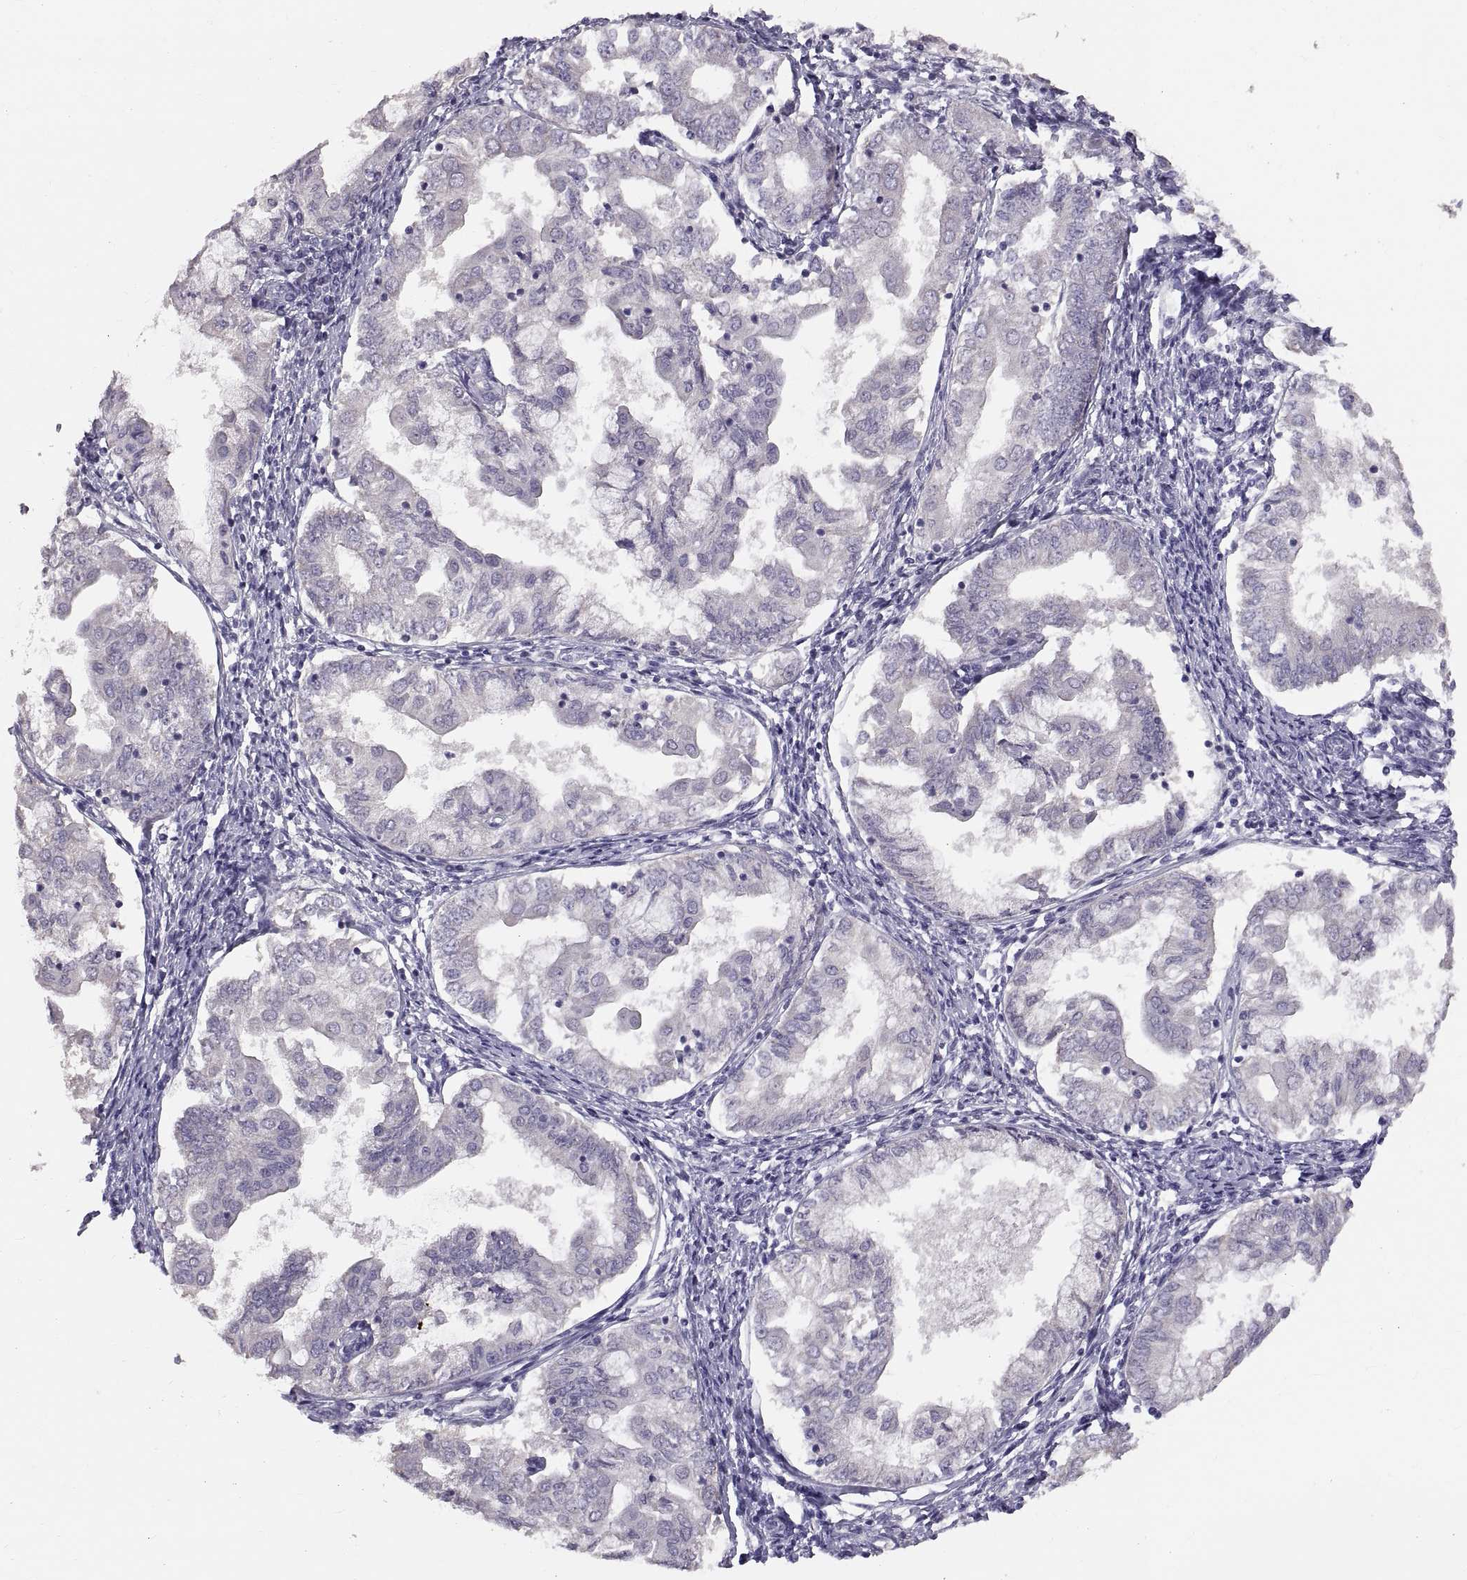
{"staining": {"intensity": "negative", "quantity": "none", "location": "none"}, "tissue": "endometrial cancer", "cell_type": "Tumor cells", "image_type": "cancer", "snomed": [{"axis": "morphology", "description": "Adenocarcinoma, NOS"}, {"axis": "topography", "description": "Endometrium"}], "caption": "A micrograph of human endometrial cancer (adenocarcinoma) is negative for staining in tumor cells. (DAB (3,3'-diaminobenzidine) immunohistochemistry (IHC) with hematoxylin counter stain).", "gene": "WBP2NL", "patient": {"sex": "female", "age": 68}}